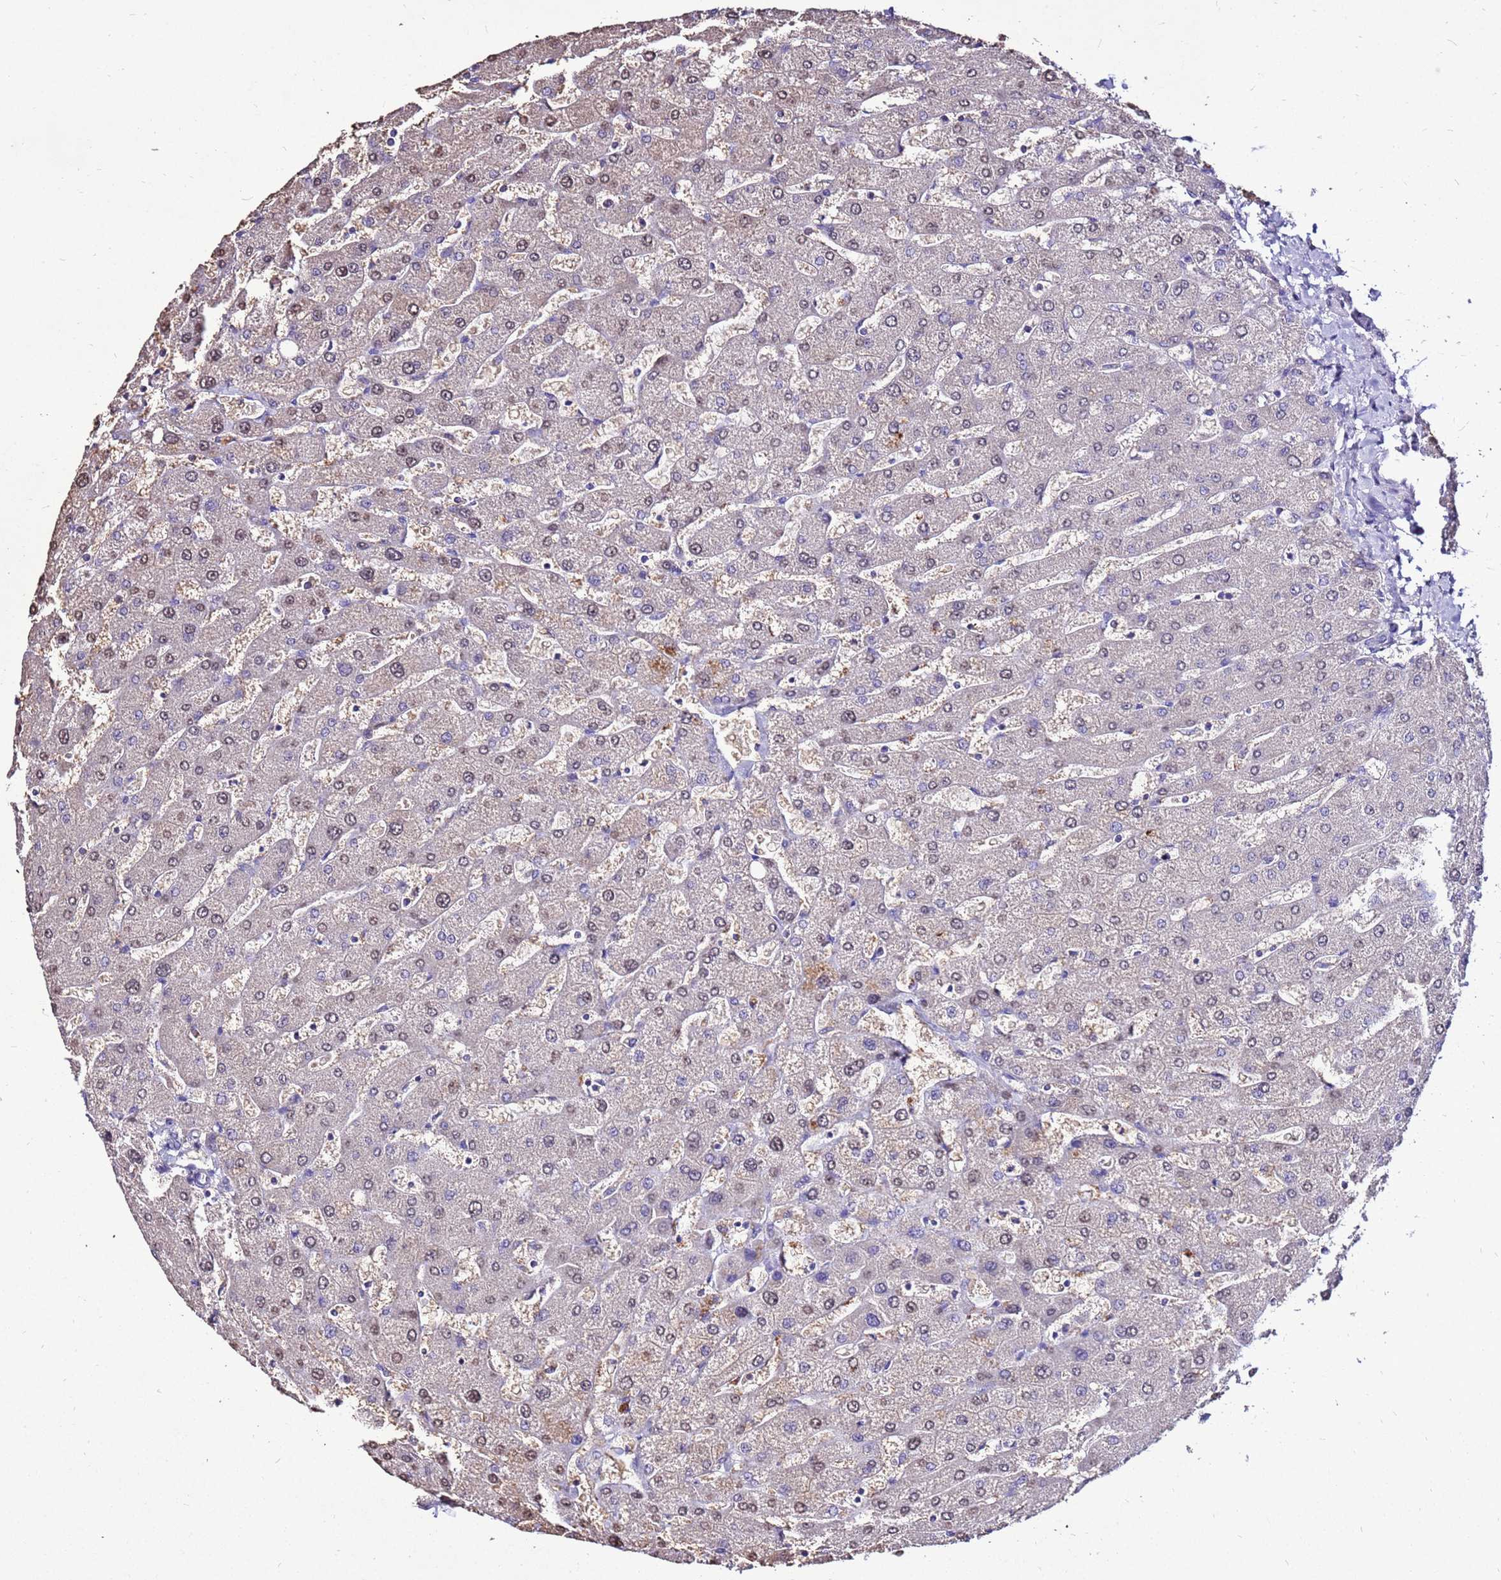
{"staining": {"intensity": "negative", "quantity": "none", "location": "none"}, "tissue": "liver", "cell_type": "Cholangiocytes", "image_type": "normal", "snomed": [{"axis": "morphology", "description": "Normal tissue, NOS"}, {"axis": "topography", "description": "Liver"}], "caption": "Cholangiocytes are negative for protein expression in benign human liver. (DAB IHC with hematoxylin counter stain).", "gene": "TMEM106C", "patient": {"sex": "male", "age": 55}}